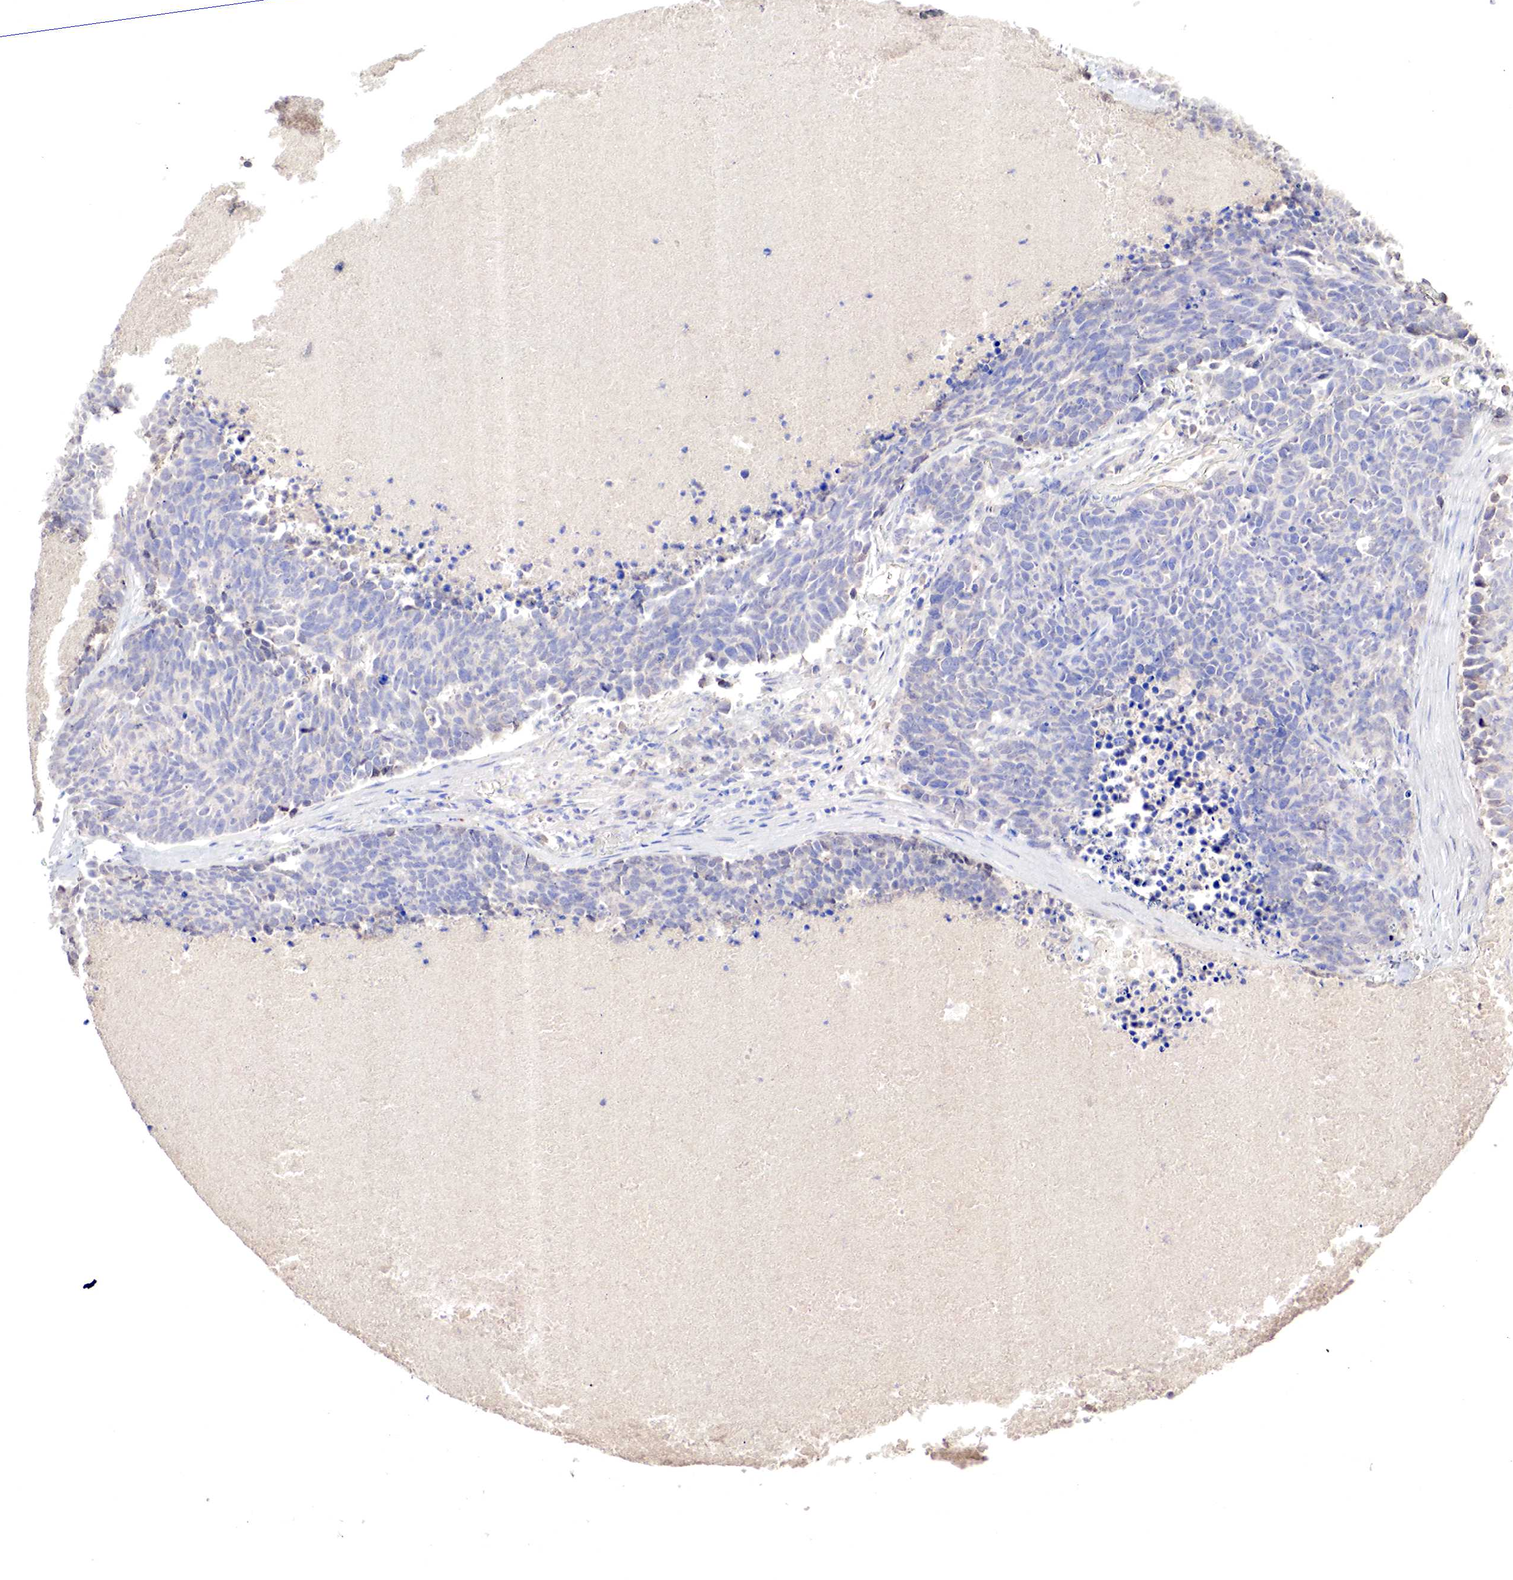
{"staining": {"intensity": "negative", "quantity": "none", "location": "none"}, "tissue": "lung cancer", "cell_type": "Tumor cells", "image_type": "cancer", "snomed": [{"axis": "morphology", "description": "Neoplasm, malignant, NOS"}, {"axis": "topography", "description": "Lung"}], "caption": "This is a micrograph of immunohistochemistry staining of lung cancer (neoplasm (malignant)), which shows no positivity in tumor cells.", "gene": "GATA1", "patient": {"sex": "female", "age": 75}}